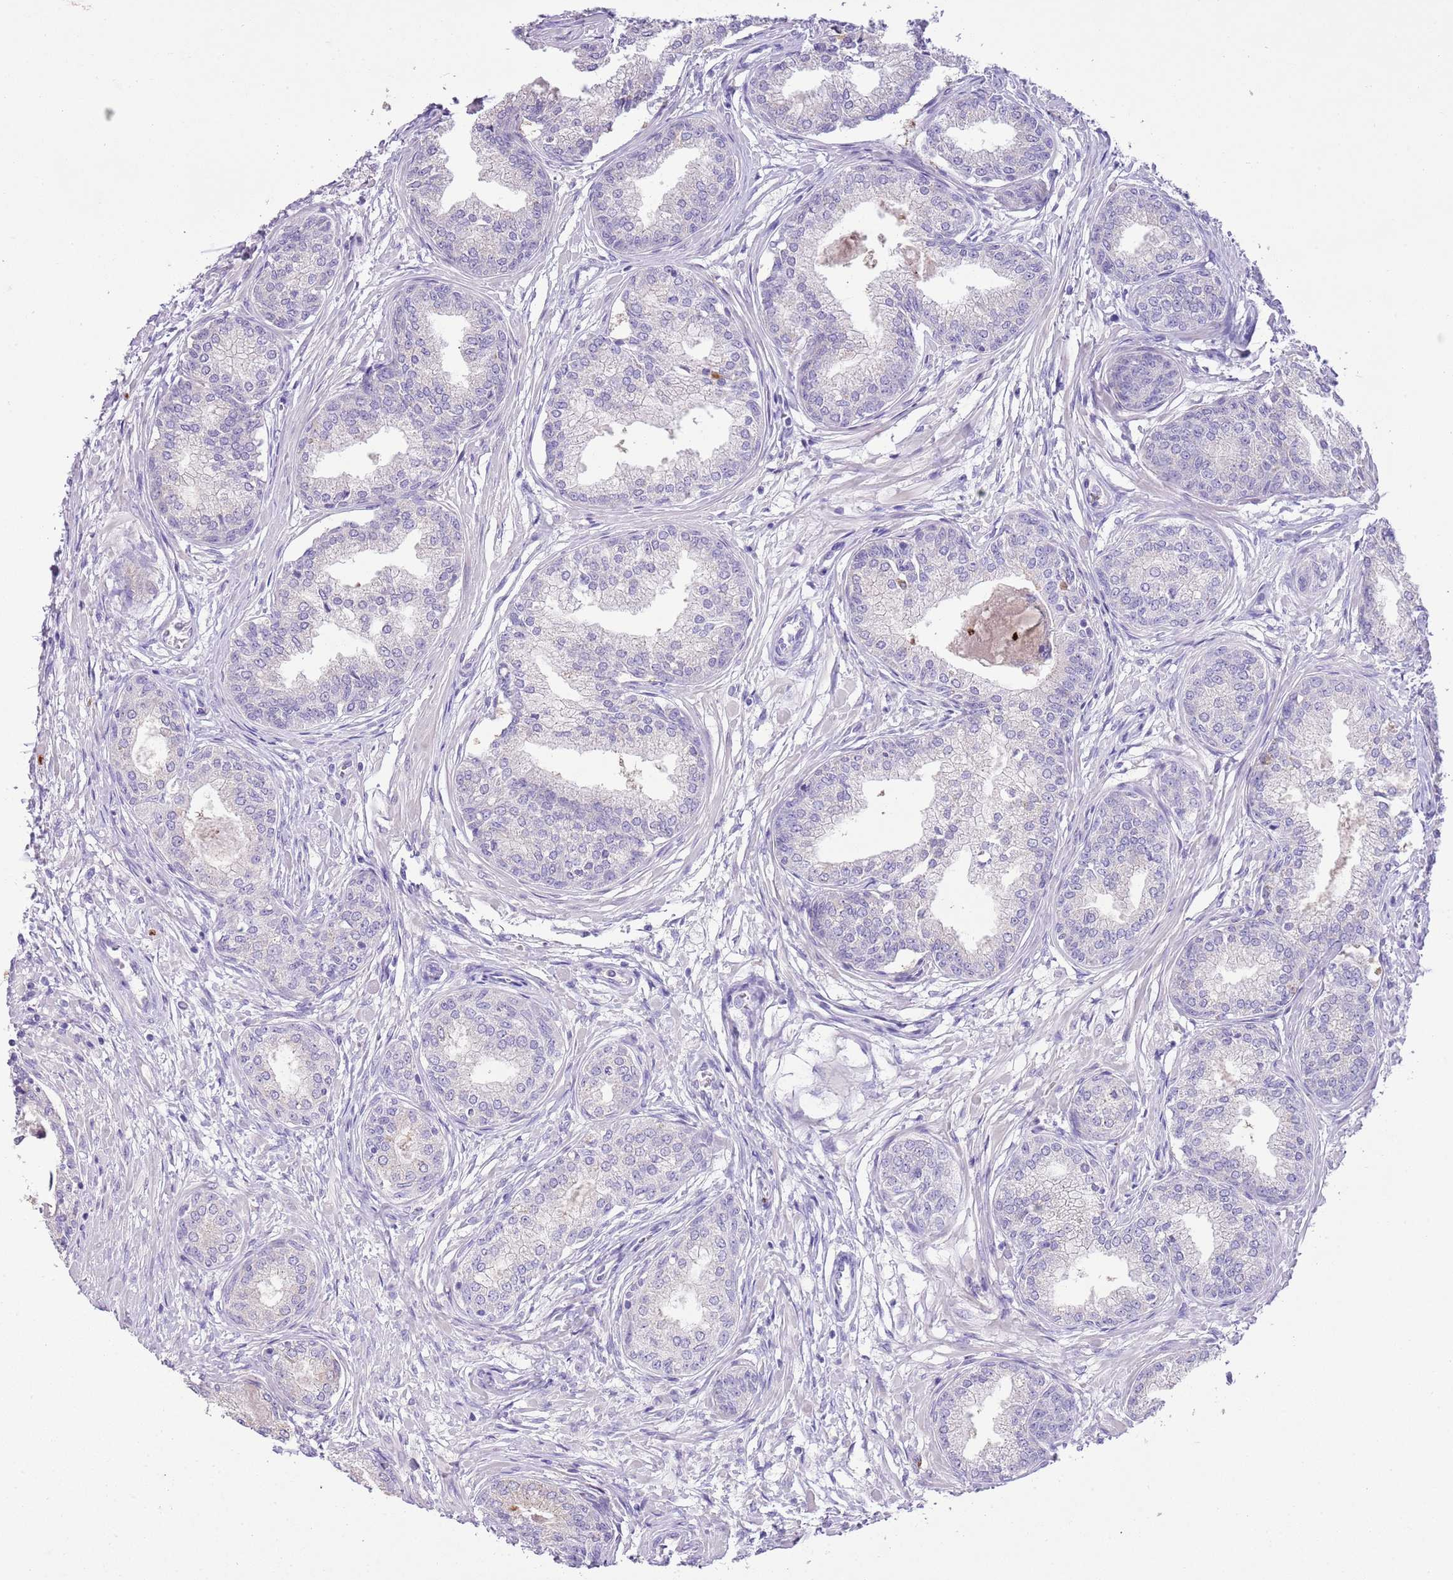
{"staining": {"intensity": "negative", "quantity": "none", "location": "none"}, "tissue": "prostate cancer", "cell_type": "Tumor cells", "image_type": "cancer", "snomed": [{"axis": "morphology", "description": "Adenocarcinoma, High grade"}, {"axis": "topography", "description": "Prostate"}], "caption": "This is a histopathology image of IHC staining of prostate cancer, which shows no expression in tumor cells. (DAB immunohistochemistry (IHC) visualized using brightfield microscopy, high magnification).", "gene": "CLEC2A", "patient": {"sex": "male", "age": 67}}